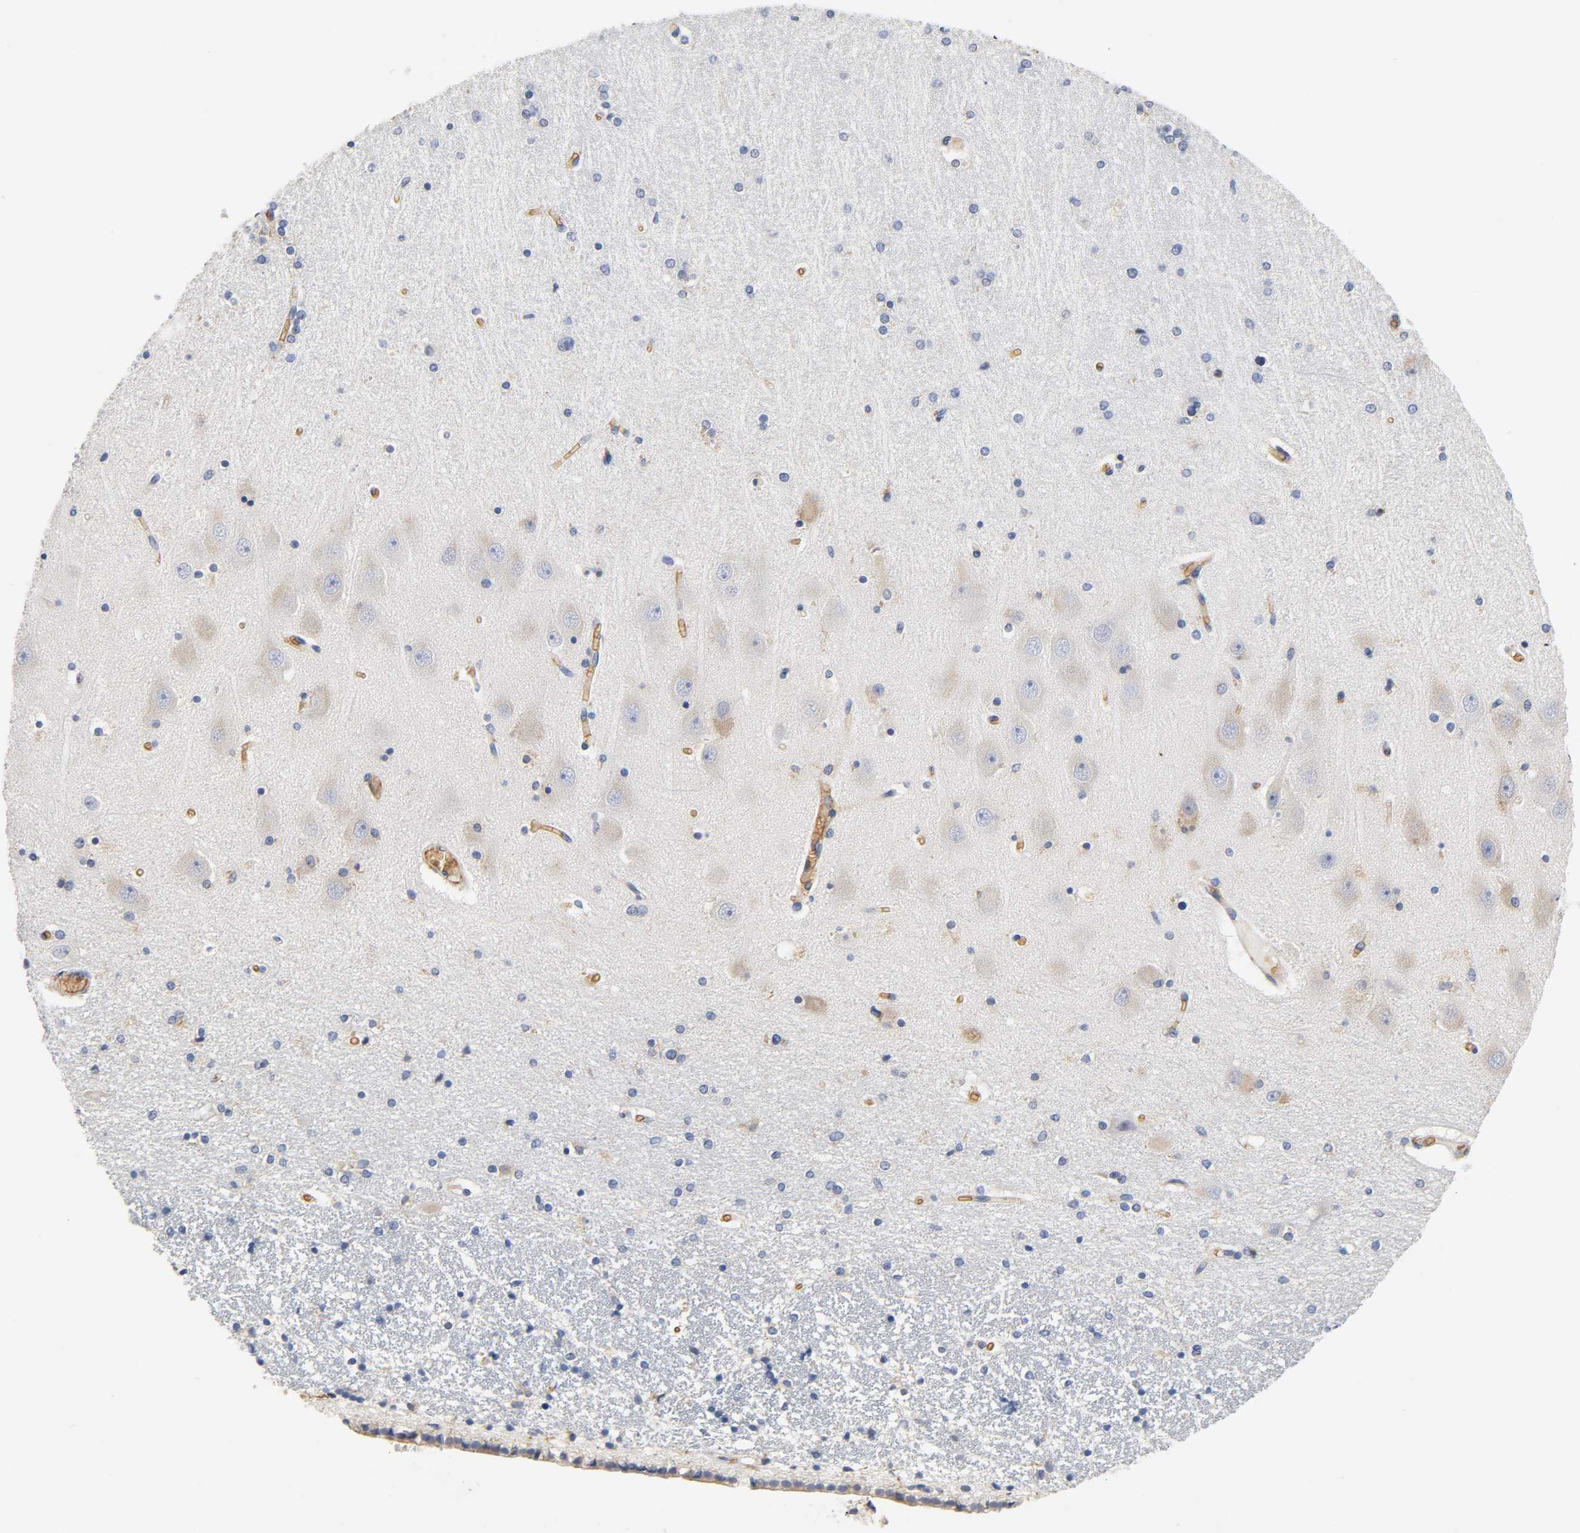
{"staining": {"intensity": "weak", "quantity": "<25%", "location": "cytoplasmic/membranous"}, "tissue": "hippocampus", "cell_type": "Glial cells", "image_type": "normal", "snomed": [{"axis": "morphology", "description": "Normal tissue, NOS"}, {"axis": "topography", "description": "Hippocampus"}], "caption": "DAB immunohistochemical staining of normal human hippocampus displays no significant staining in glial cells. Nuclei are stained in blue.", "gene": "UCKL1", "patient": {"sex": "female", "age": 54}}